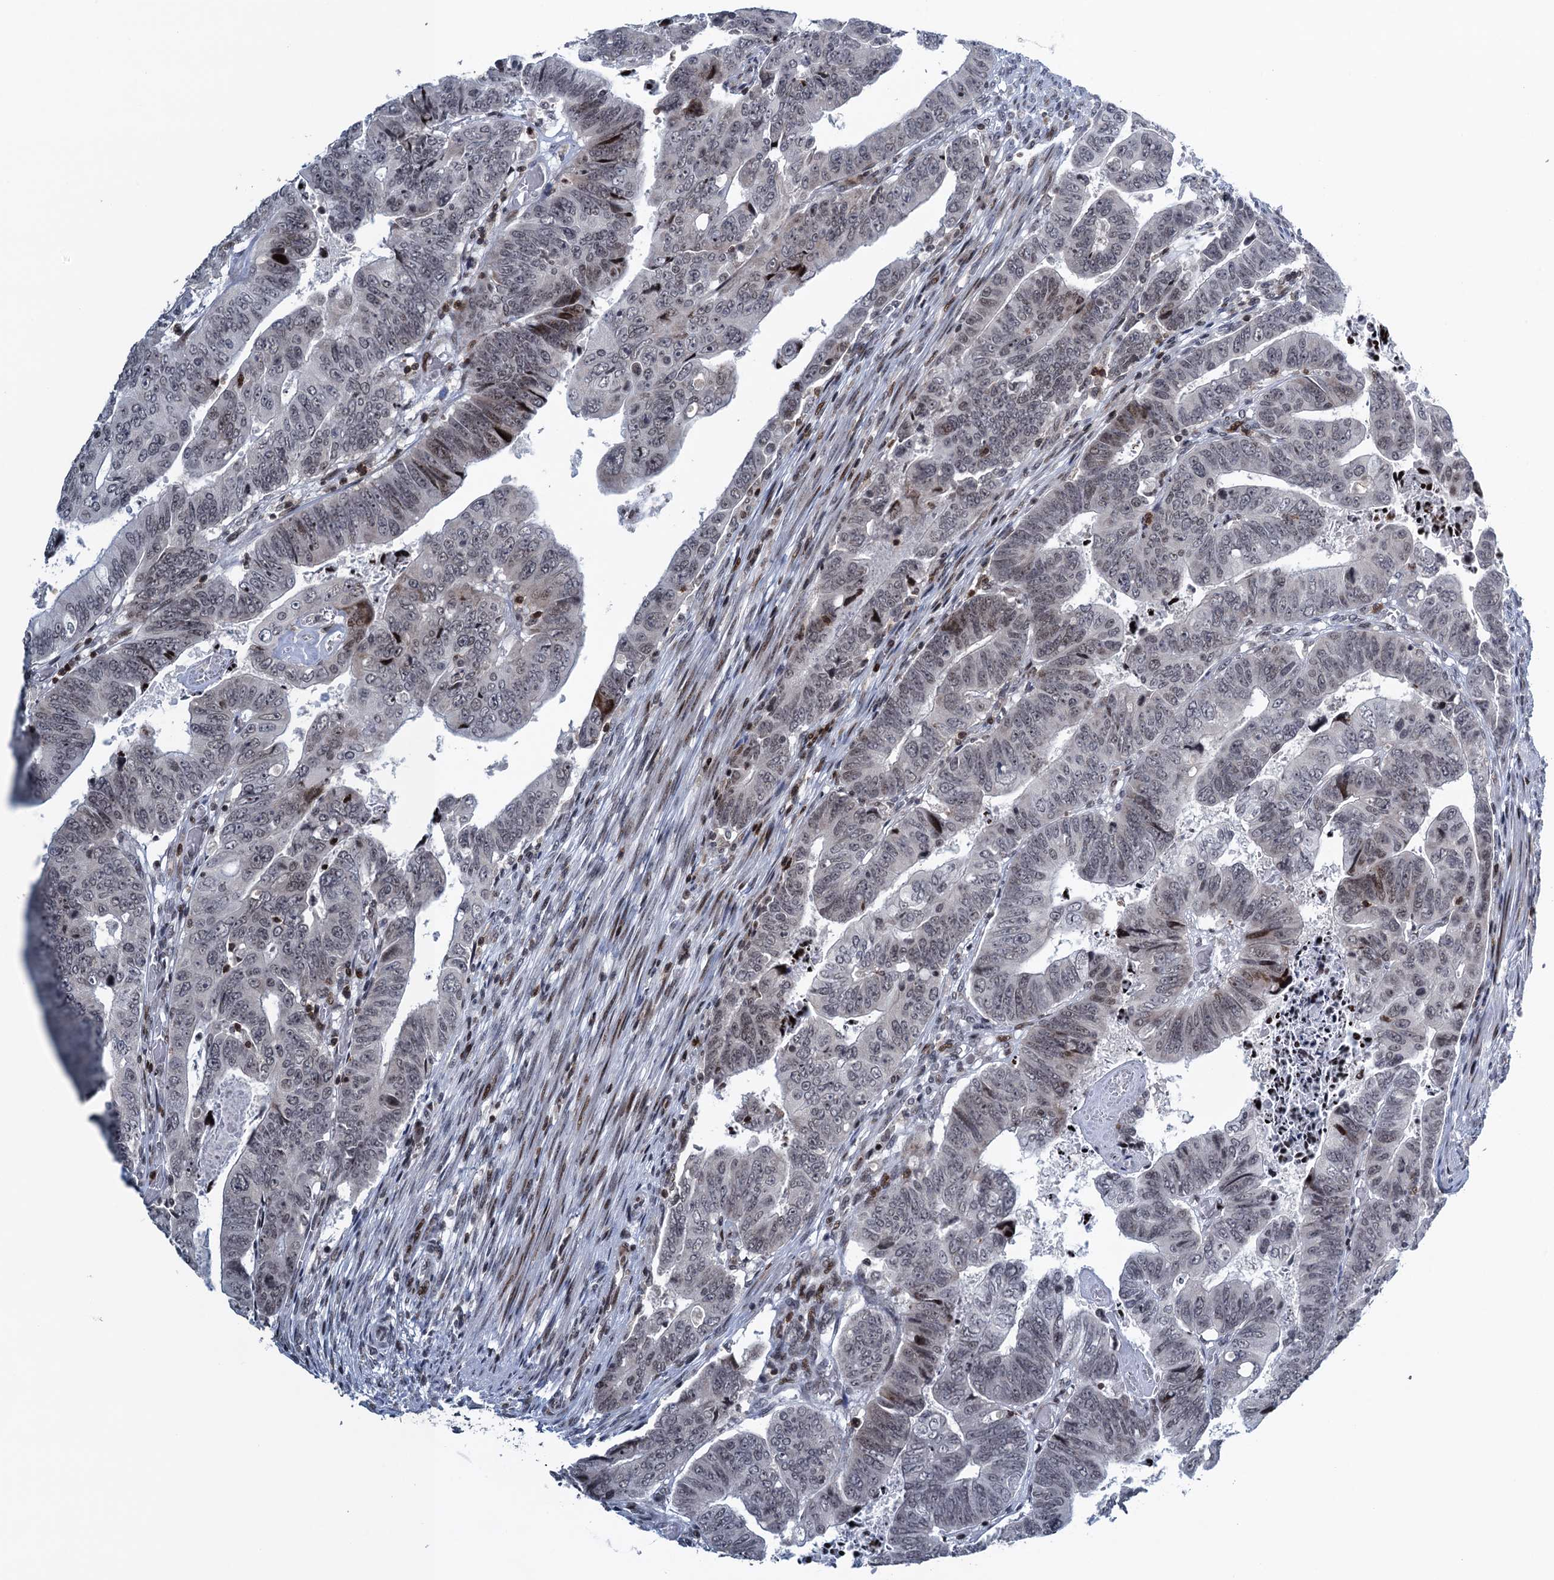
{"staining": {"intensity": "weak", "quantity": "<25%", "location": "nuclear"}, "tissue": "colorectal cancer", "cell_type": "Tumor cells", "image_type": "cancer", "snomed": [{"axis": "morphology", "description": "Normal tissue, NOS"}, {"axis": "morphology", "description": "Adenocarcinoma, NOS"}, {"axis": "topography", "description": "Rectum"}], "caption": "High magnification brightfield microscopy of adenocarcinoma (colorectal) stained with DAB (brown) and counterstained with hematoxylin (blue): tumor cells show no significant staining.", "gene": "FYB1", "patient": {"sex": "female", "age": 65}}